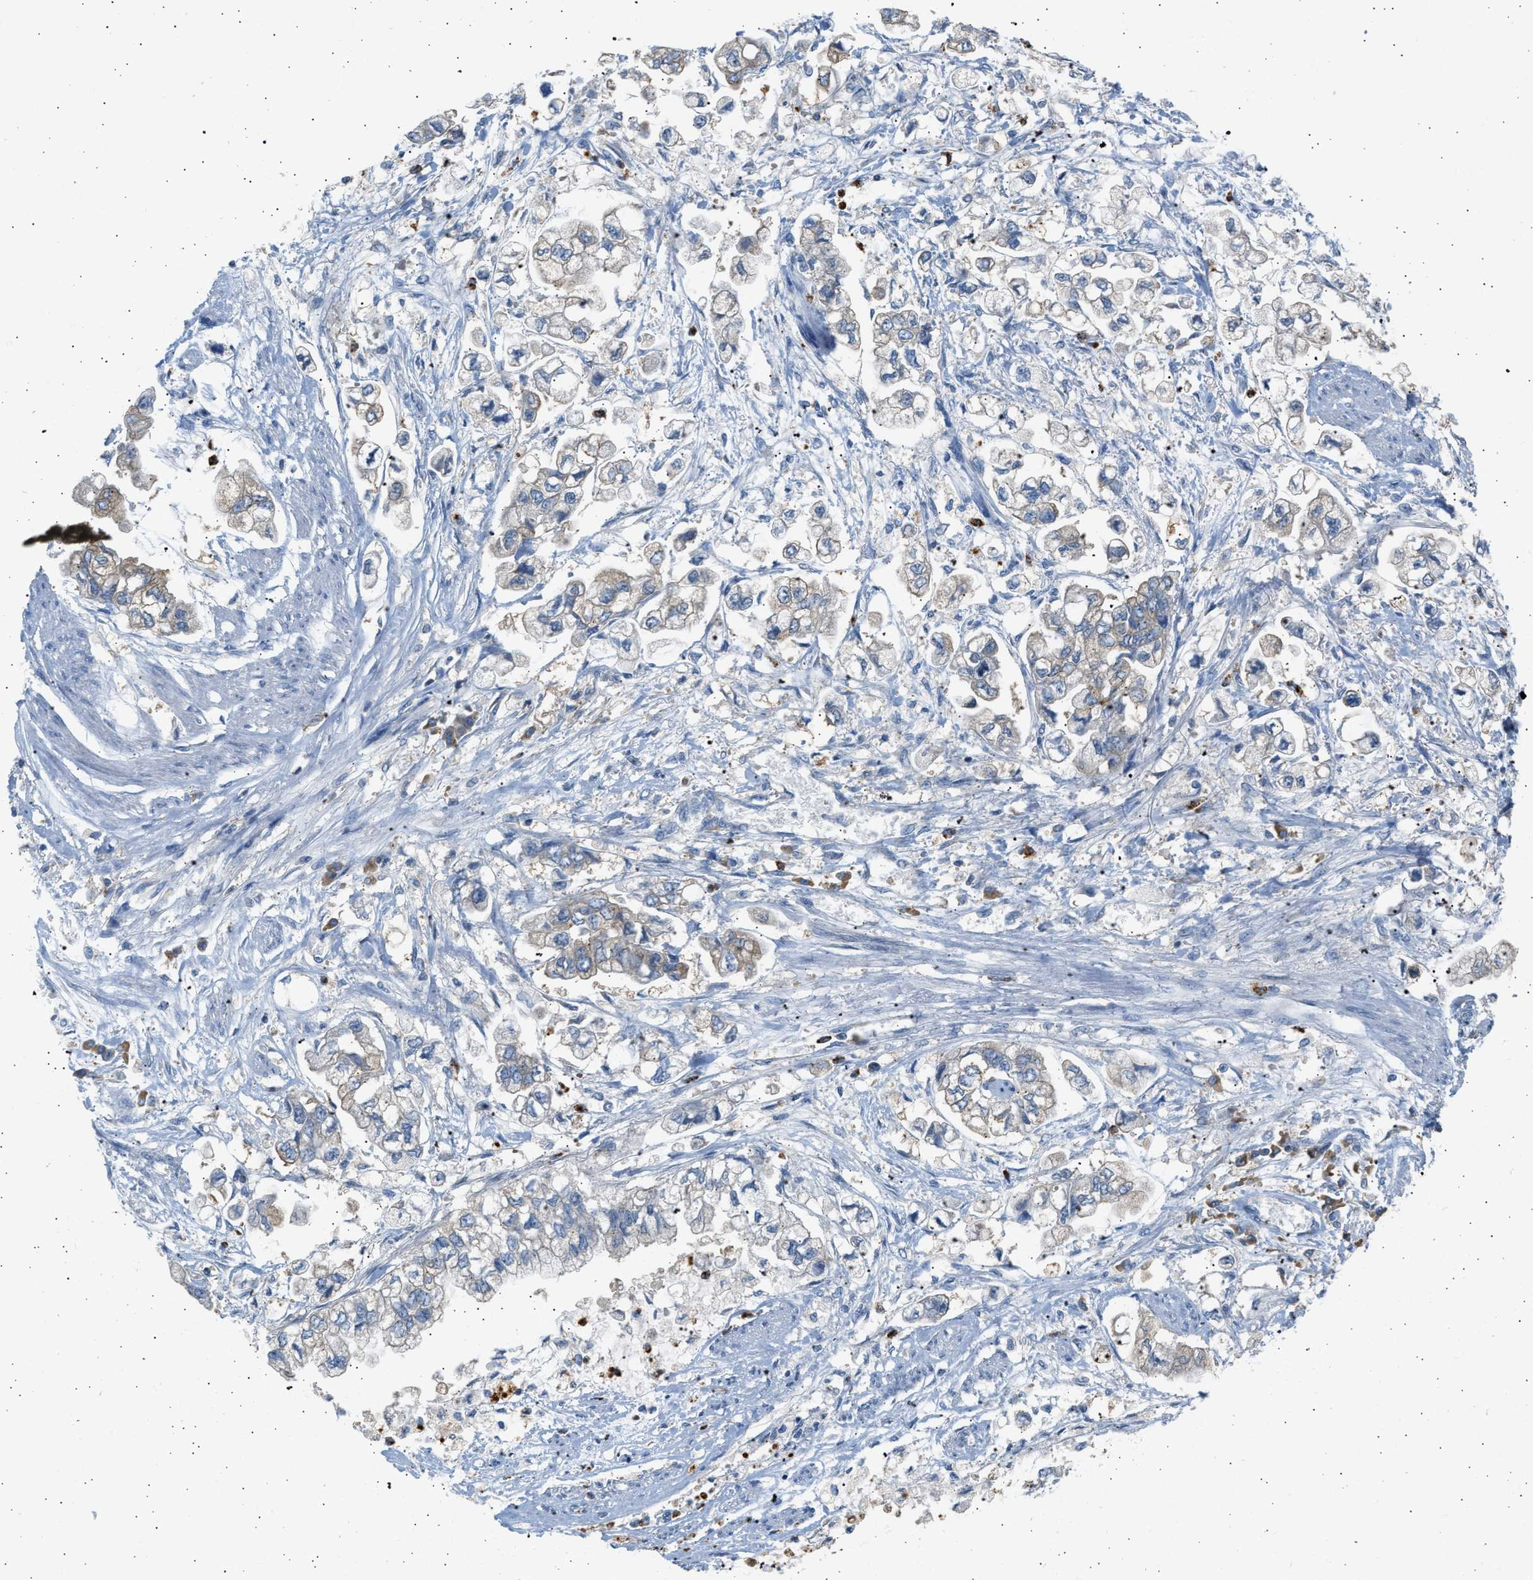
{"staining": {"intensity": "weak", "quantity": "25%-75%", "location": "cytoplasmic/membranous"}, "tissue": "stomach cancer", "cell_type": "Tumor cells", "image_type": "cancer", "snomed": [{"axis": "morphology", "description": "Normal tissue, NOS"}, {"axis": "morphology", "description": "Adenocarcinoma, NOS"}, {"axis": "topography", "description": "Stomach"}], "caption": "Stomach adenocarcinoma stained with a brown dye demonstrates weak cytoplasmic/membranous positive positivity in approximately 25%-75% of tumor cells.", "gene": "TRIM50", "patient": {"sex": "male", "age": 62}}